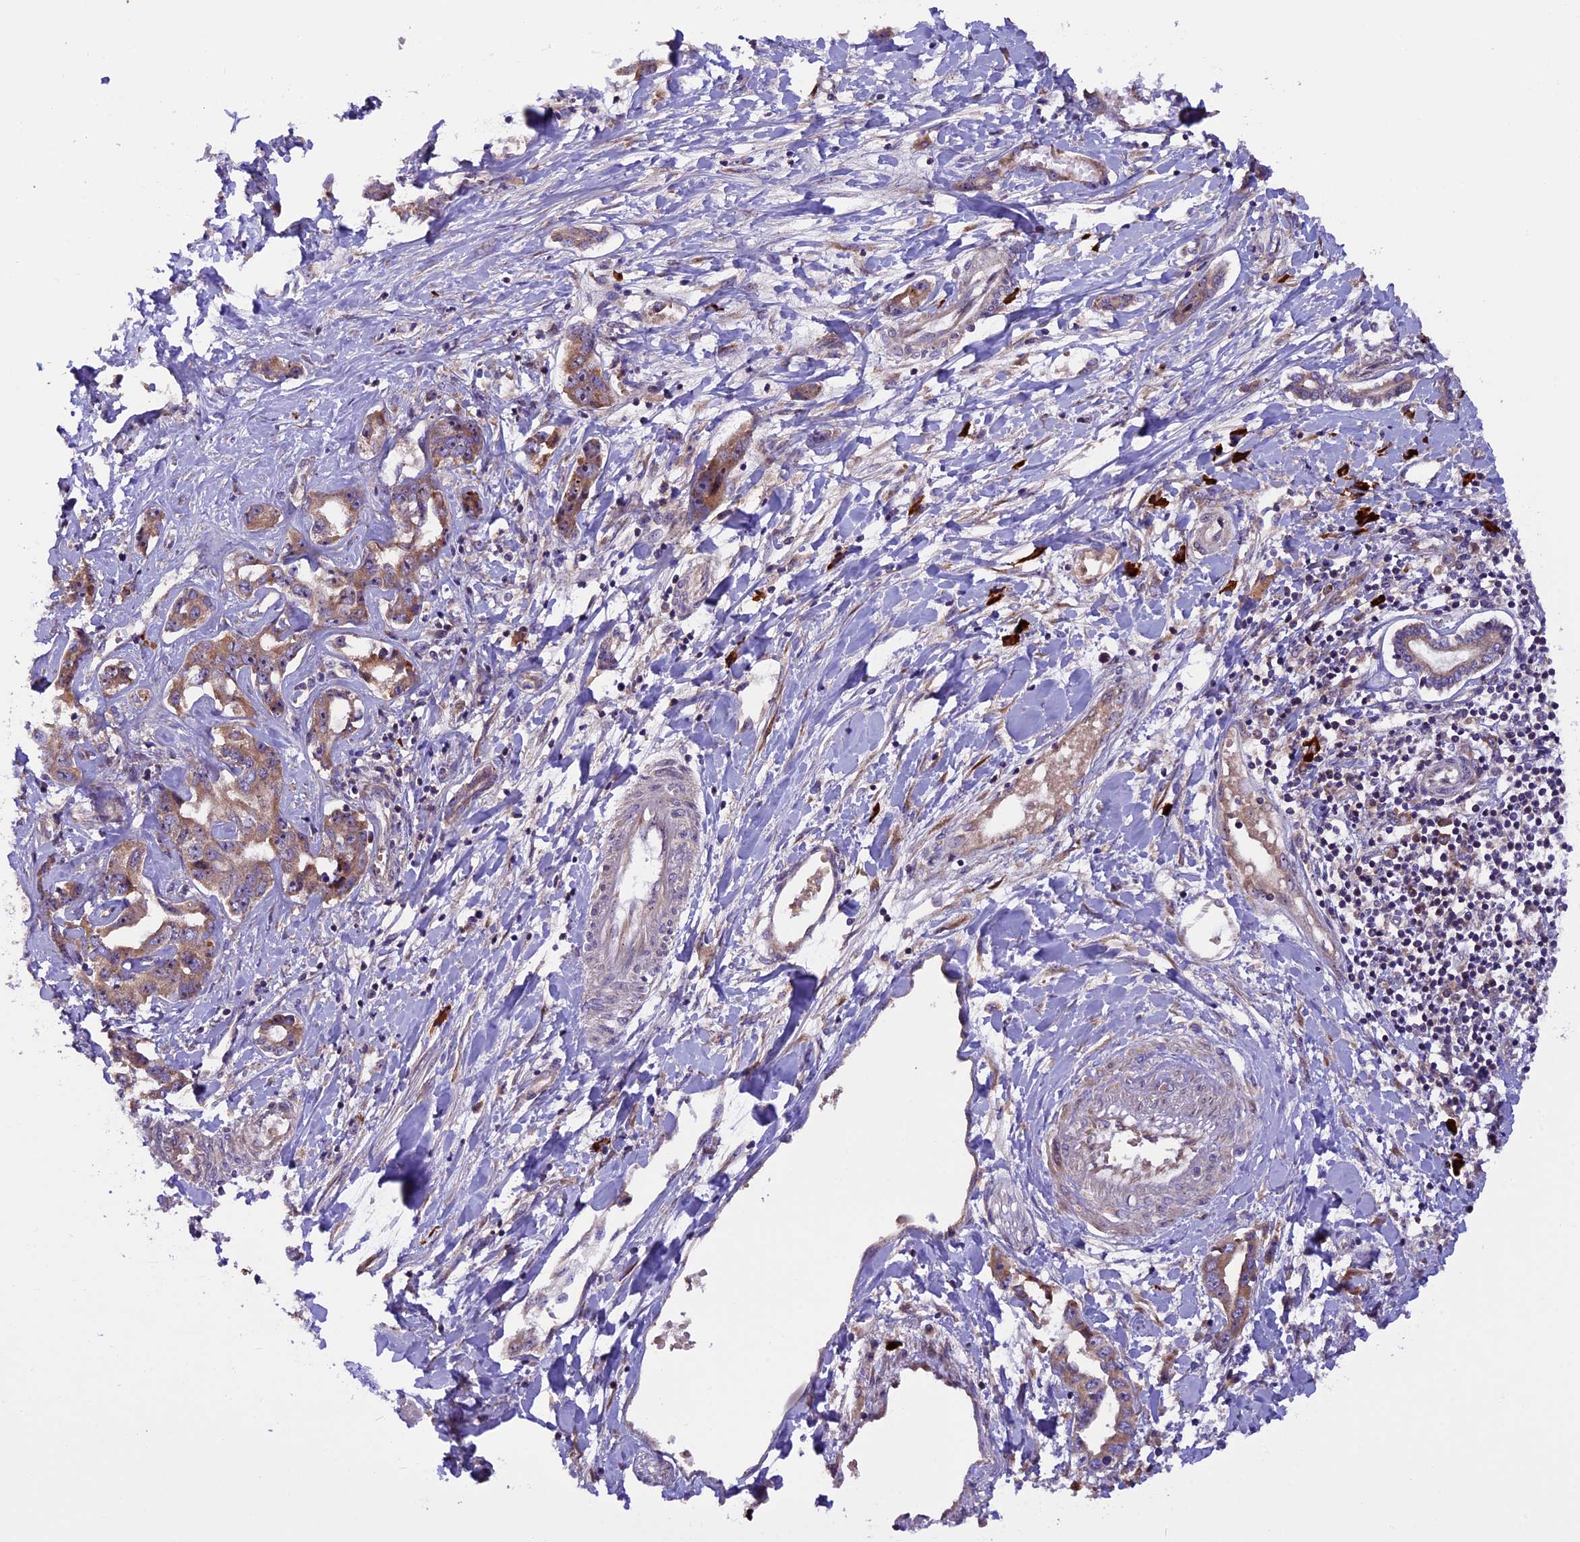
{"staining": {"intensity": "moderate", "quantity": ">75%", "location": "cytoplasmic/membranous"}, "tissue": "liver cancer", "cell_type": "Tumor cells", "image_type": "cancer", "snomed": [{"axis": "morphology", "description": "Cholangiocarcinoma"}, {"axis": "topography", "description": "Liver"}], "caption": "Protein staining of cholangiocarcinoma (liver) tissue exhibits moderate cytoplasmic/membranous positivity in approximately >75% of tumor cells. (DAB (3,3'-diaminobenzidine) IHC with brightfield microscopy, high magnification).", "gene": "FRY", "patient": {"sex": "male", "age": 59}}